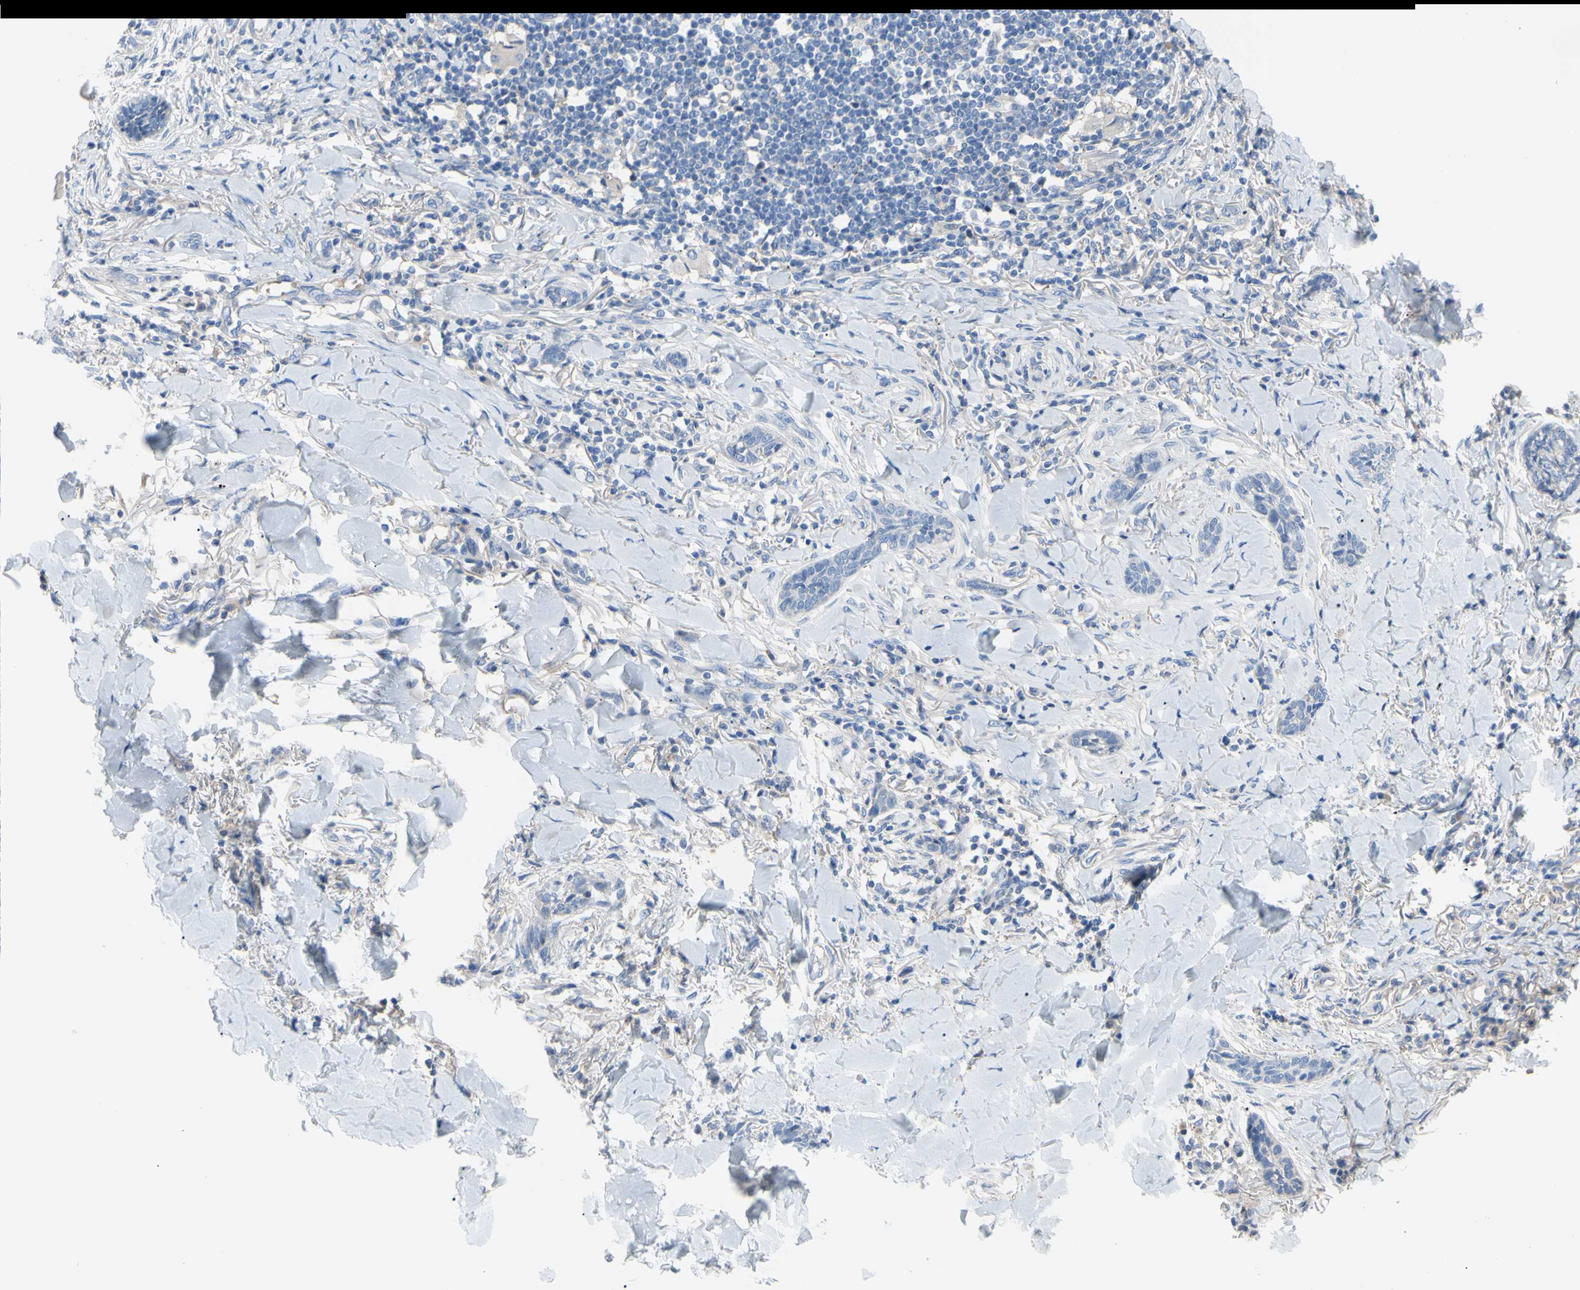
{"staining": {"intensity": "negative", "quantity": "none", "location": "none"}, "tissue": "skin cancer", "cell_type": "Tumor cells", "image_type": "cancer", "snomed": [{"axis": "morphology", "description": "Papilloma, NOS"}, {"axis": "morphology", "description": "Basal cell carcinoma"}, {"axis": "topography", "description": "Skin"}], "caption": "DAB (3,3'-diaminobenzidine) immunohistochemical staining of skin basal cell carcinoma demonstrates no significant expression in tumor cells.", "gene": "TMEM59L", "patient": {"sex": "male", "age": 87}}